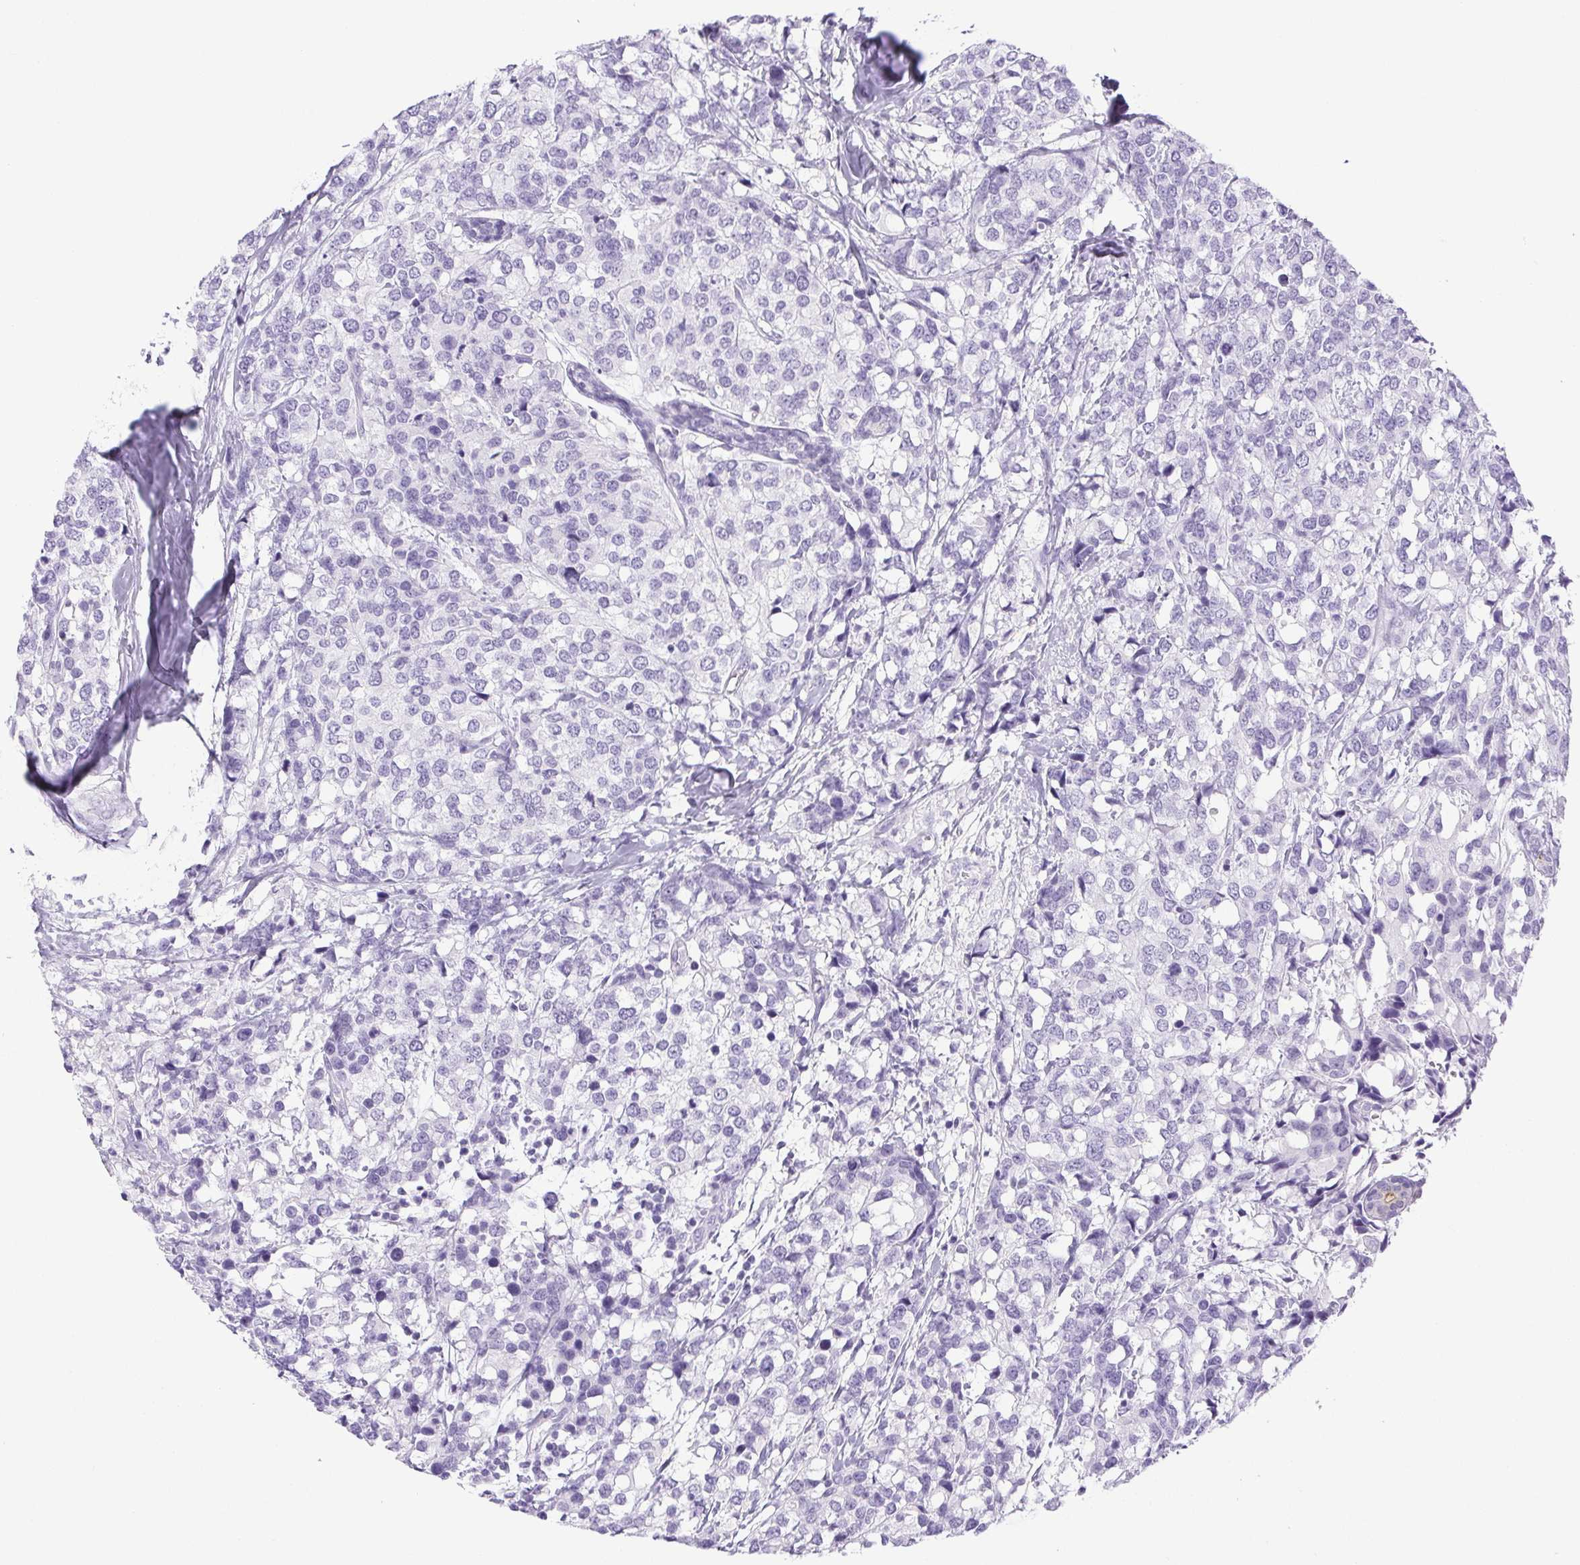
{"staining": {"intensity": "negative", "quantity": "none", "location": "none"}, "tissue": "breast cancer", "cell_type": "Tumor cells", "image_type": "cancer", "snomed": [{"axis": "morphology", "description": "Lobular carcinoma"}, {"axis": "topography", "description": "Breast"}], "caption": "High power microscopy histopathology image of an immunohistochemistry (IHC) micrograph of lobular carcinoma (breast), revealing no significant positivity in tumor cells.", "gene": "HLA-G", "patient": {"sex": "female", "age": 59}}